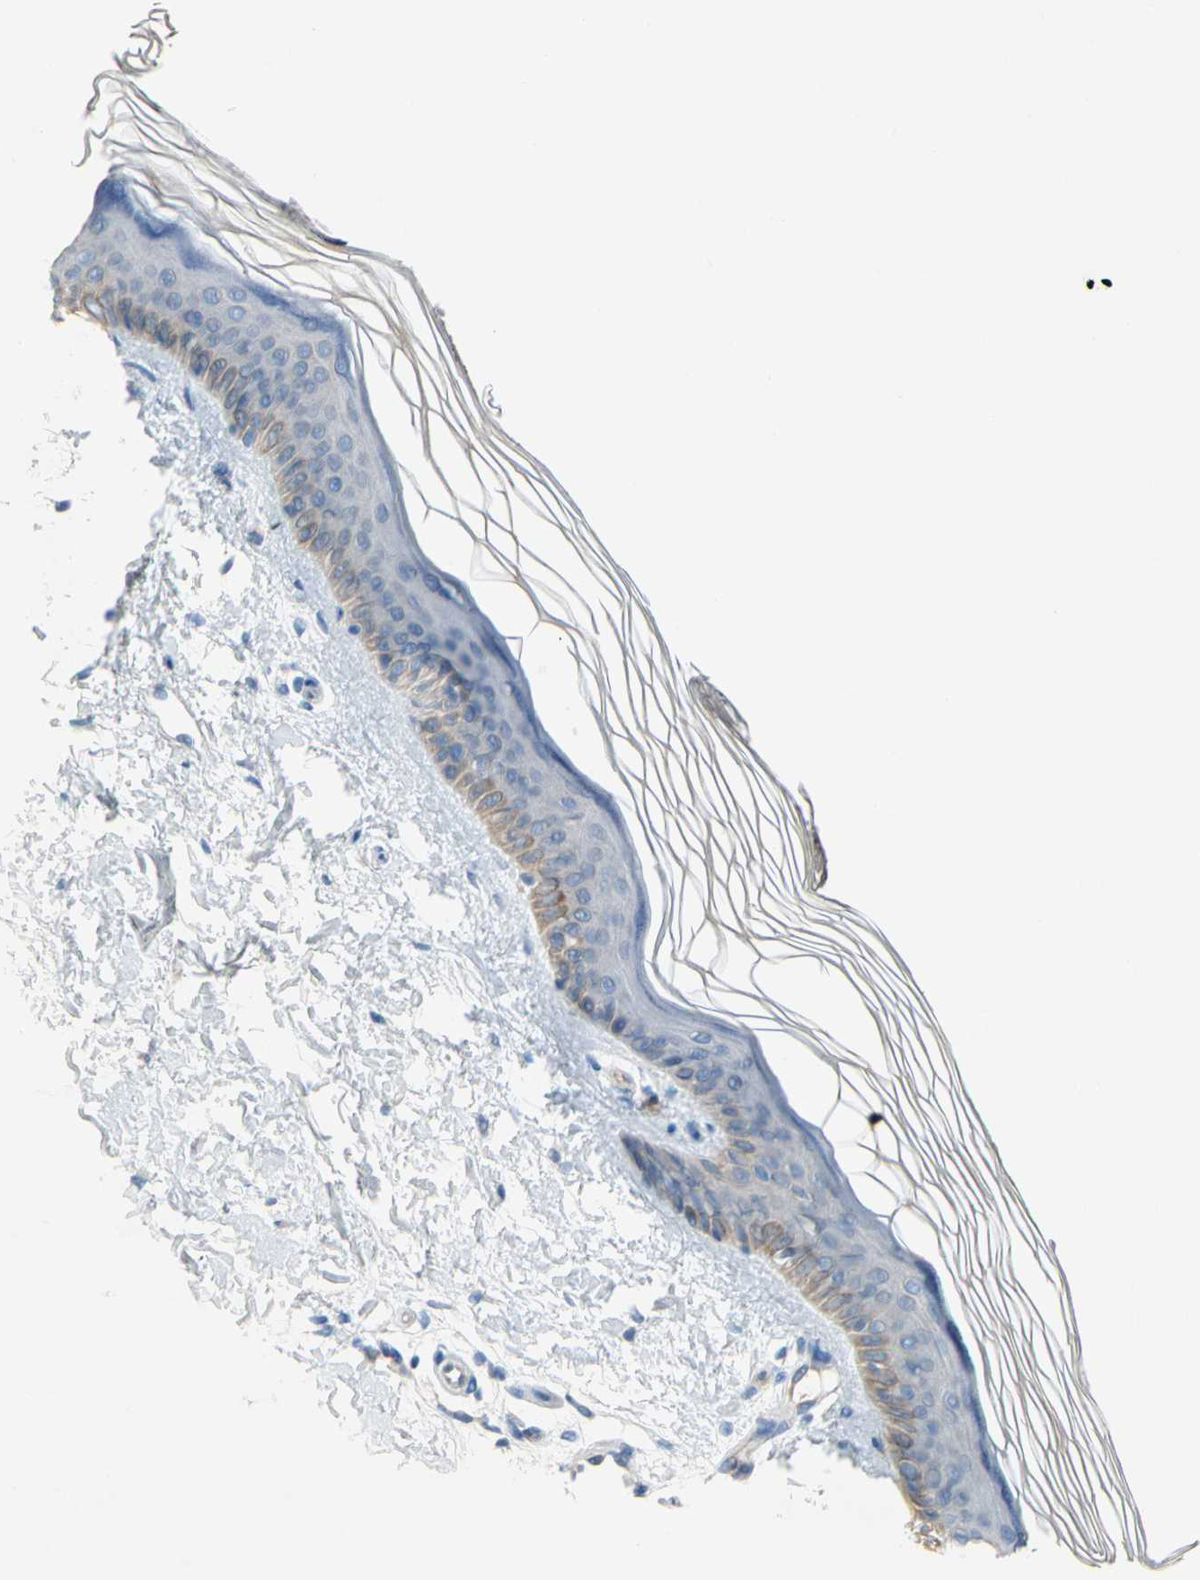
{"staining": {"intensity": "negative", "quantity": "none", "location": "none"}, "tissue": "skin", "cell_type": "Fibroblasts", "image_type": "normal", "snomed": [{"axis": "morphology", "description": "Normal tissue, NOS"}, {"axis": "topography", "description": "Skin"}], "caption": "This is an immunohistochemistry (IHC) photomicrograph of normal skin. There is no expression in fibroblasts.", "gene": "CNDP1", "patient": {"sex": "female", "age": 19}}